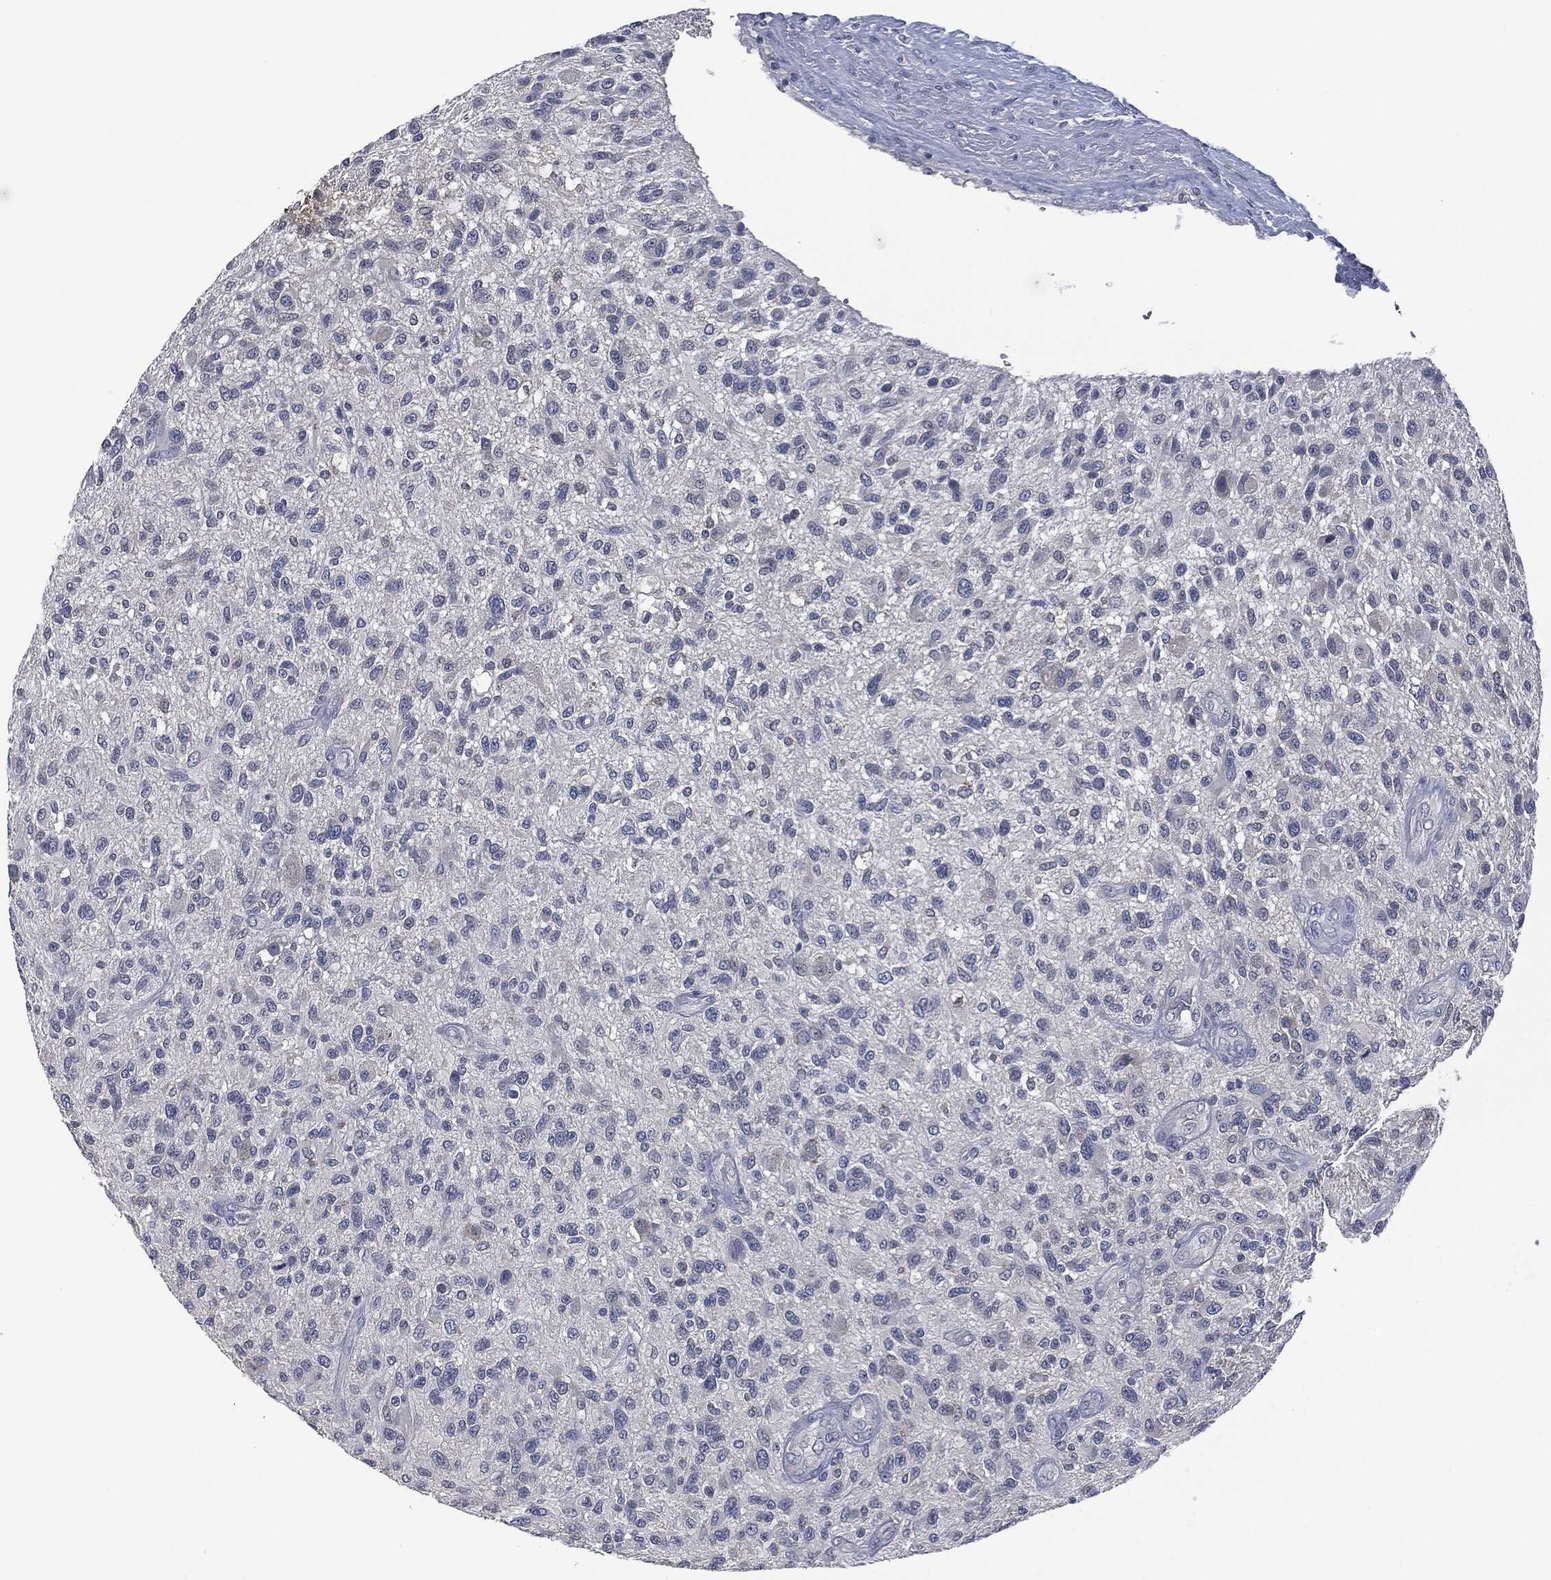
{"staining": {"intensity": "negative", "quantity": "none", "location": "none"}, "tissue": "glioma", "cell_type": "Tumor cells", "image_type": "cancer", "snomed": [{"axis": "morphology", "description": "Glioma, malignant, High grade"}, {"axis": "topography", "description": "Brain"}], "caption": "Human glioma stained for a protein using IHC reveals no positivity in tumor cells.", "gene": "IL1RN", "patient": {"sex": "male", "age": 47}}